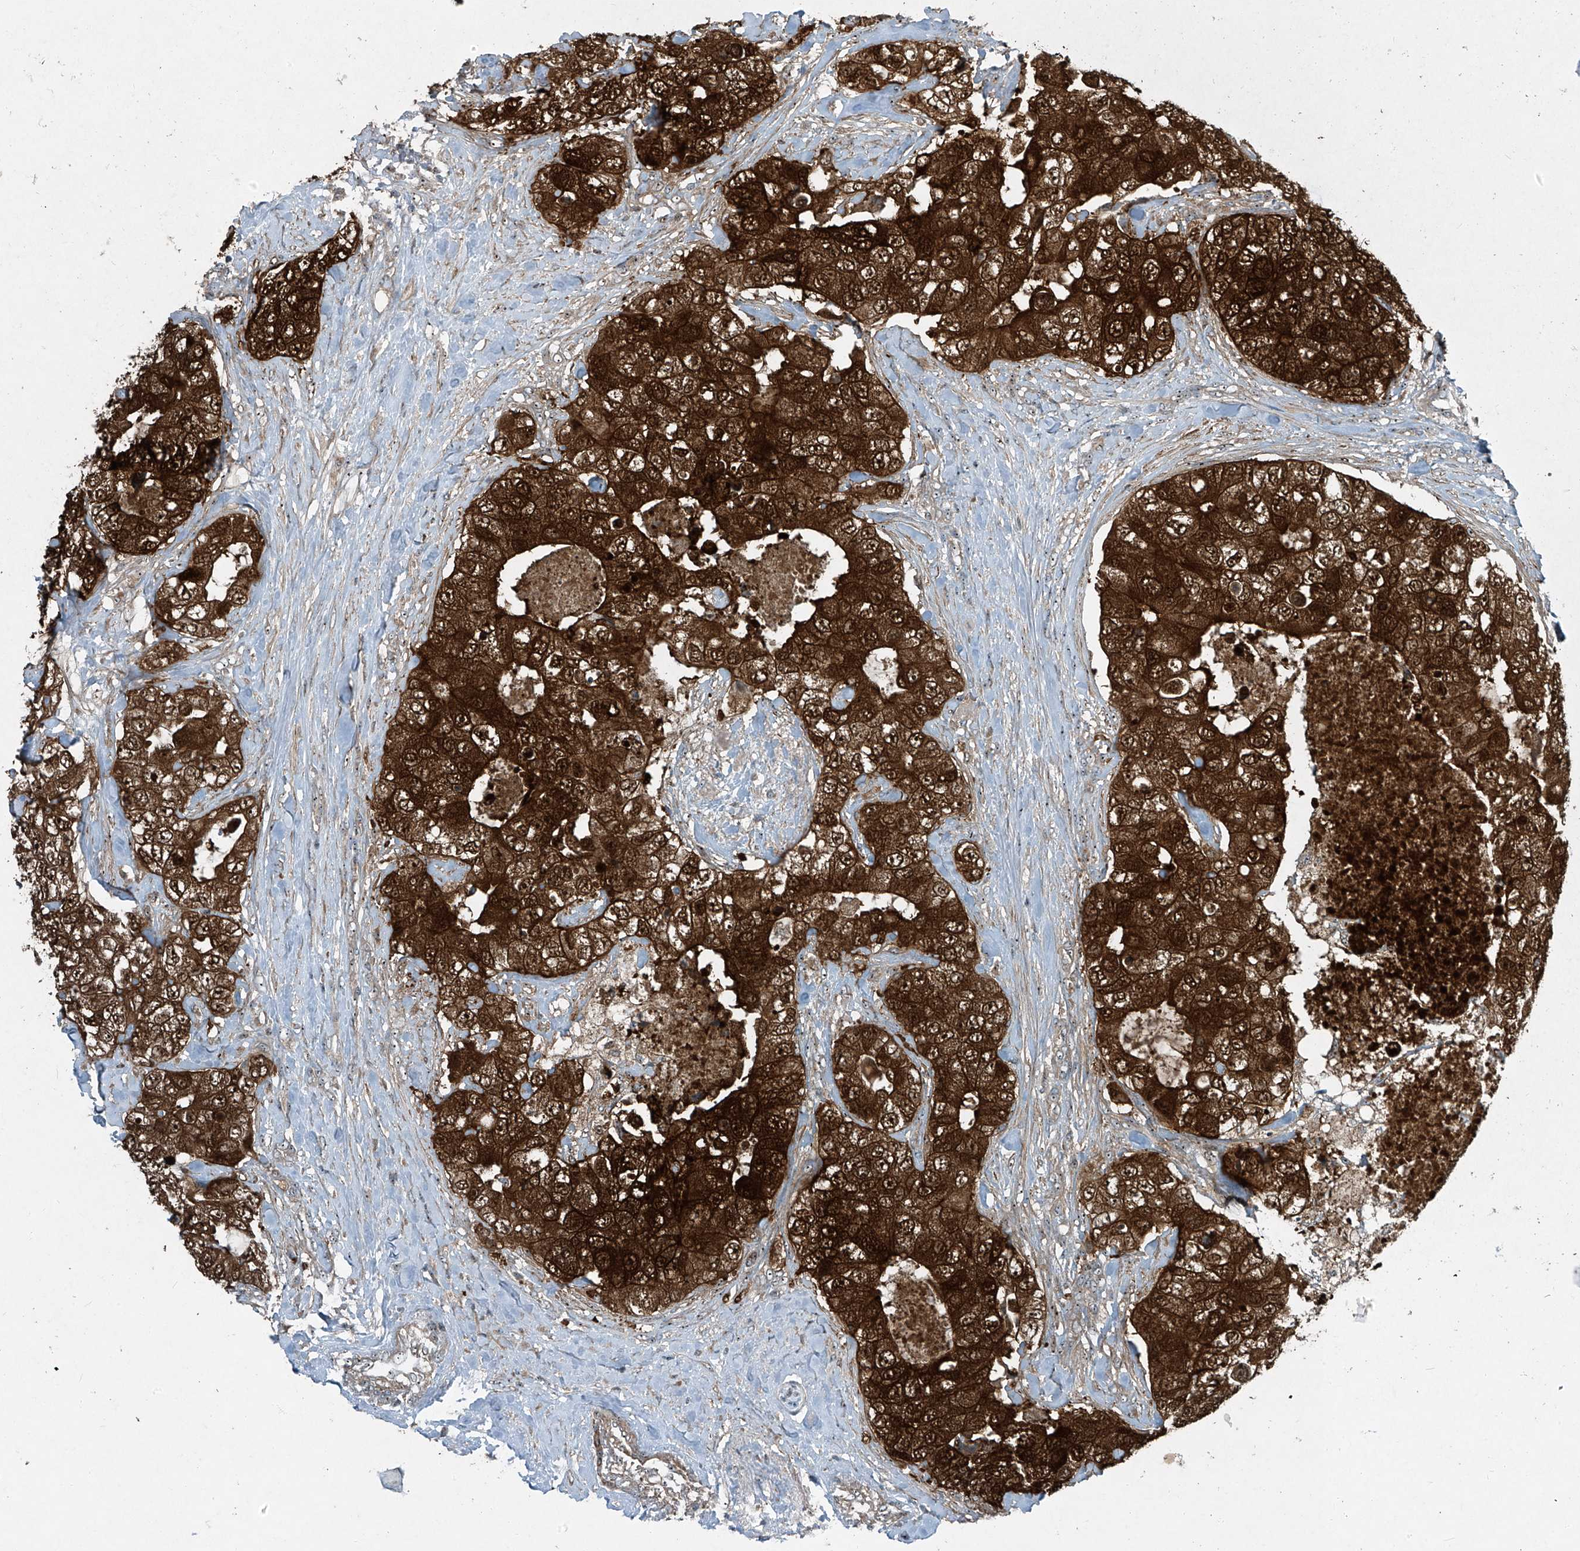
{"staining": {"intensity": "strong", "quantity": ">75%", "location": "cytoplasmic/membranous,nuclear"}, "tissue": "breast cancer", "cell_type": "Tumor cells", "image_type": "cancer", "snomed": [{"axis": "morphology", "description": "Duct carcinoma"}, {"axis": "topography", "description": "Breast"}], "caption": "The photomicrograph shows immunohistochemical staining of breast invasive ductal carcinoma. There is strong cytoplasmic/membranous and nuclear positivity is seen in approximately >75% of tumor cells.", "gene": "PPCS", "patient": {"sex": "female", "age": 62}}